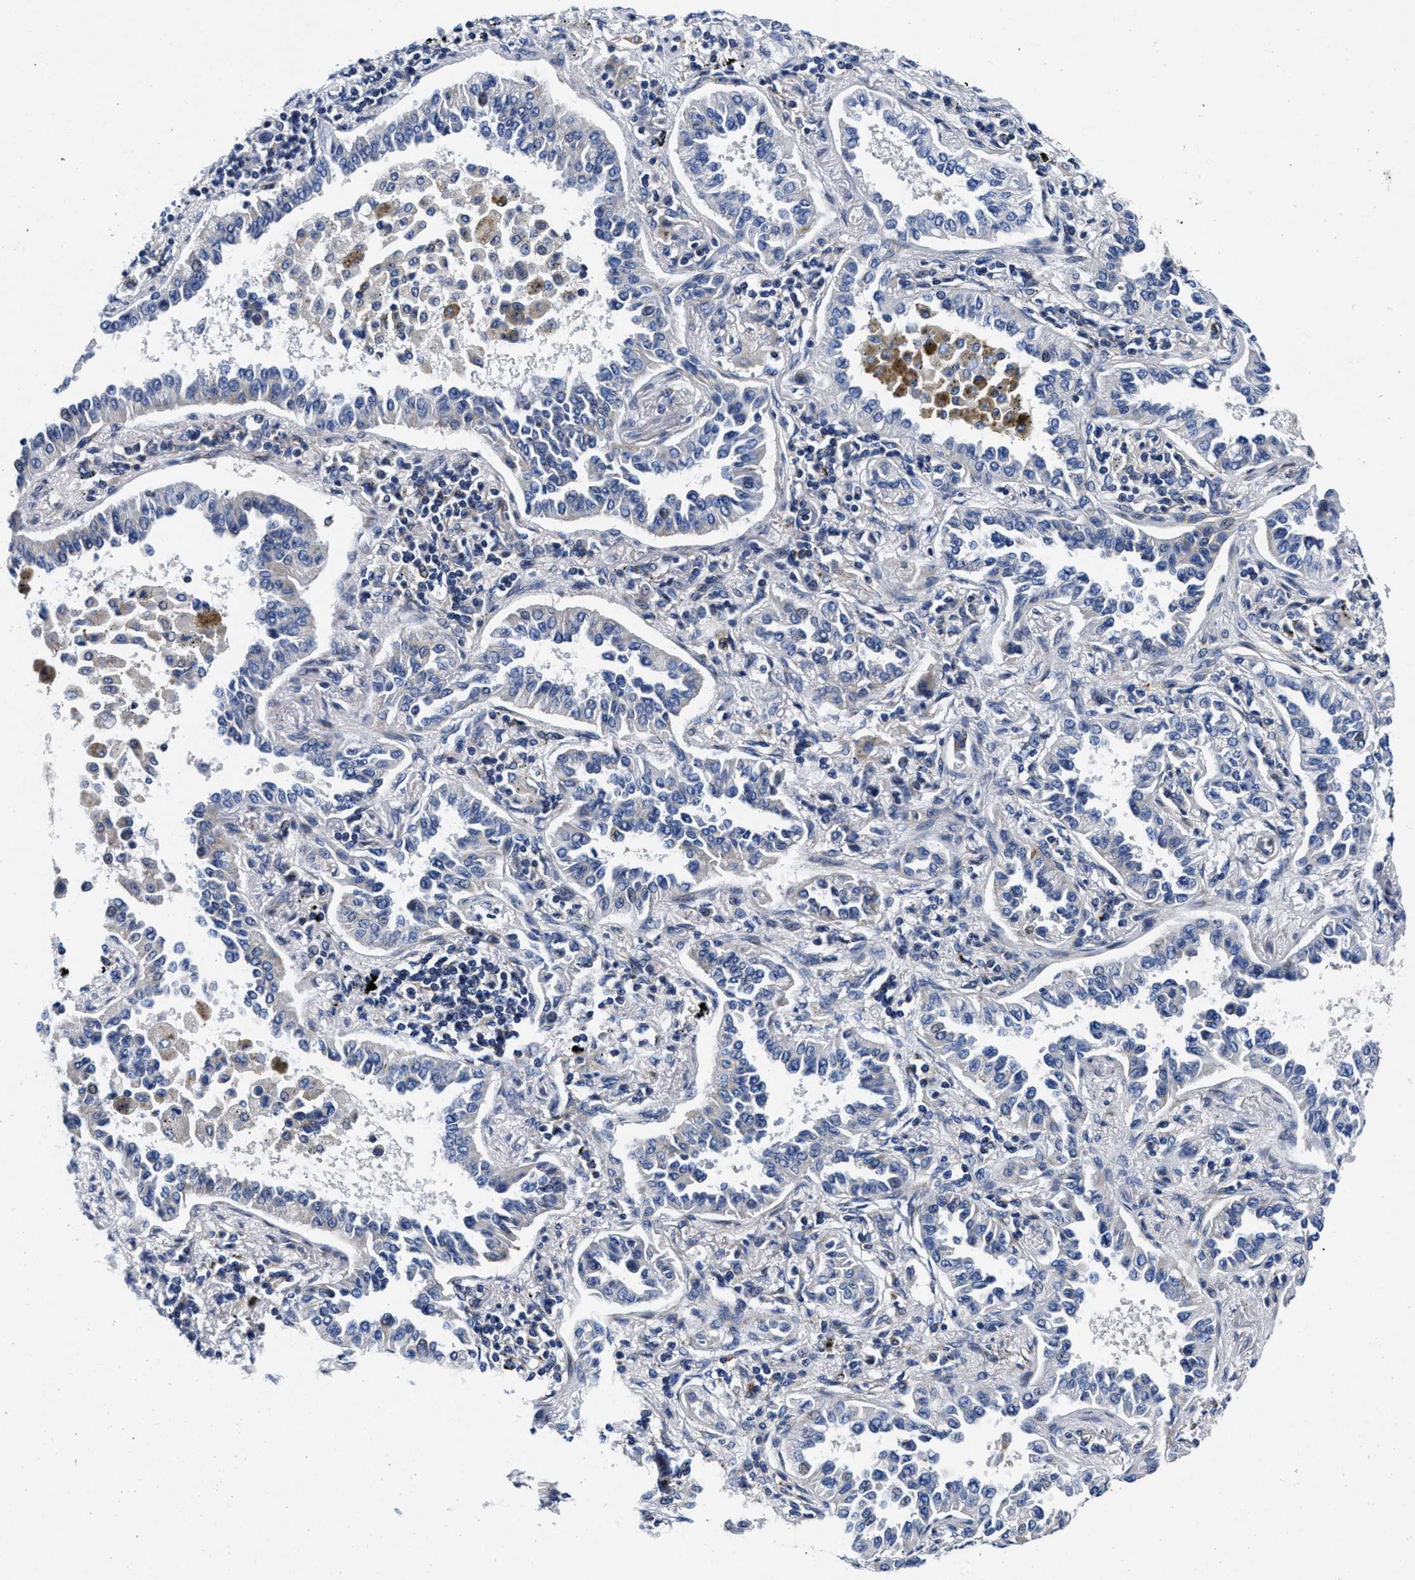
{"staining": {"intensity": "negative", "quantity": "none", "location": "none"}, "tissue": "lung cancer", "cell_type": "Tumor cells", "image_type": "cancer", "snomed": [{"axis": "morphology", "description": "Normal tissue, NOS"}, {"axis": "morphology", "description": "Adenocarcinoma, NOS"}, {"axis": "topography", "description": "Lung"}], "caption": "A high-resolution image shows IHC staining of adenocarcinoma (lung), which exhibits no significant staining in tumor cells. (Immunohistochemistry, brightfield microscopy, high magnification).", "gene": "LAD1", "patient": {"sex": "male", "age": 59}}